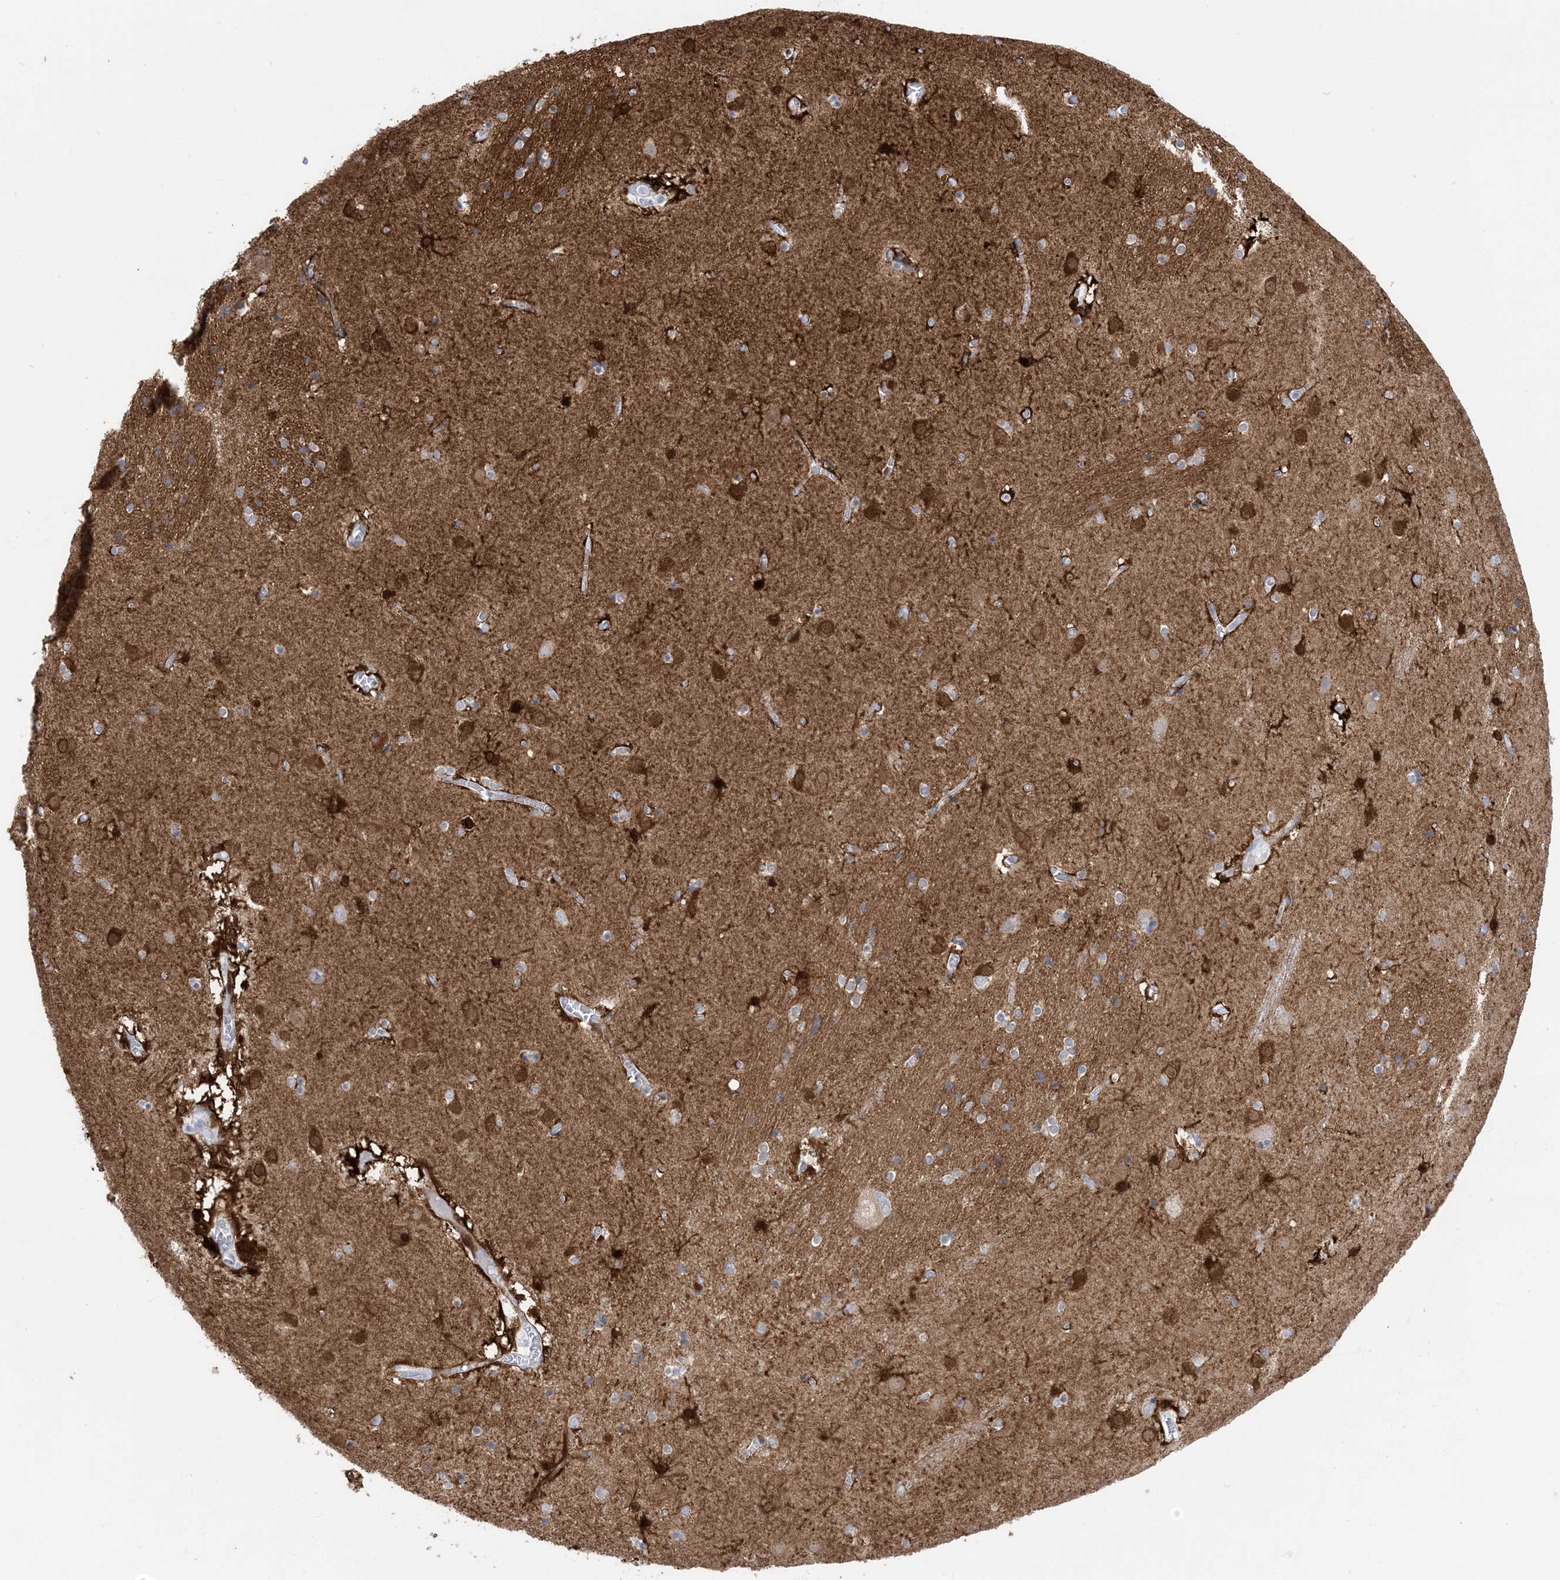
{"staining": {"intensity": "strong", "quantity": "<25%", "location": "cytoplasmic/membranous"}, "tissue": "caudate", "cell_type": "Glial cells", "image_type": "normal", "snomed": [{"axis": "morphology", "description": "Normal tissue, NOS"}, {"axis": "topography", "description": "Lateral ventricle wall"}], "caption": "The histopathology image displays staining of benign caudate, revealing strong cytoplasmic/membranous protein expression (brown color) within glial cells. (IHC, brightfield microscopy, high magnification).", "gene": "MARS2", "patient": {"sex": "male", "age": 70}}